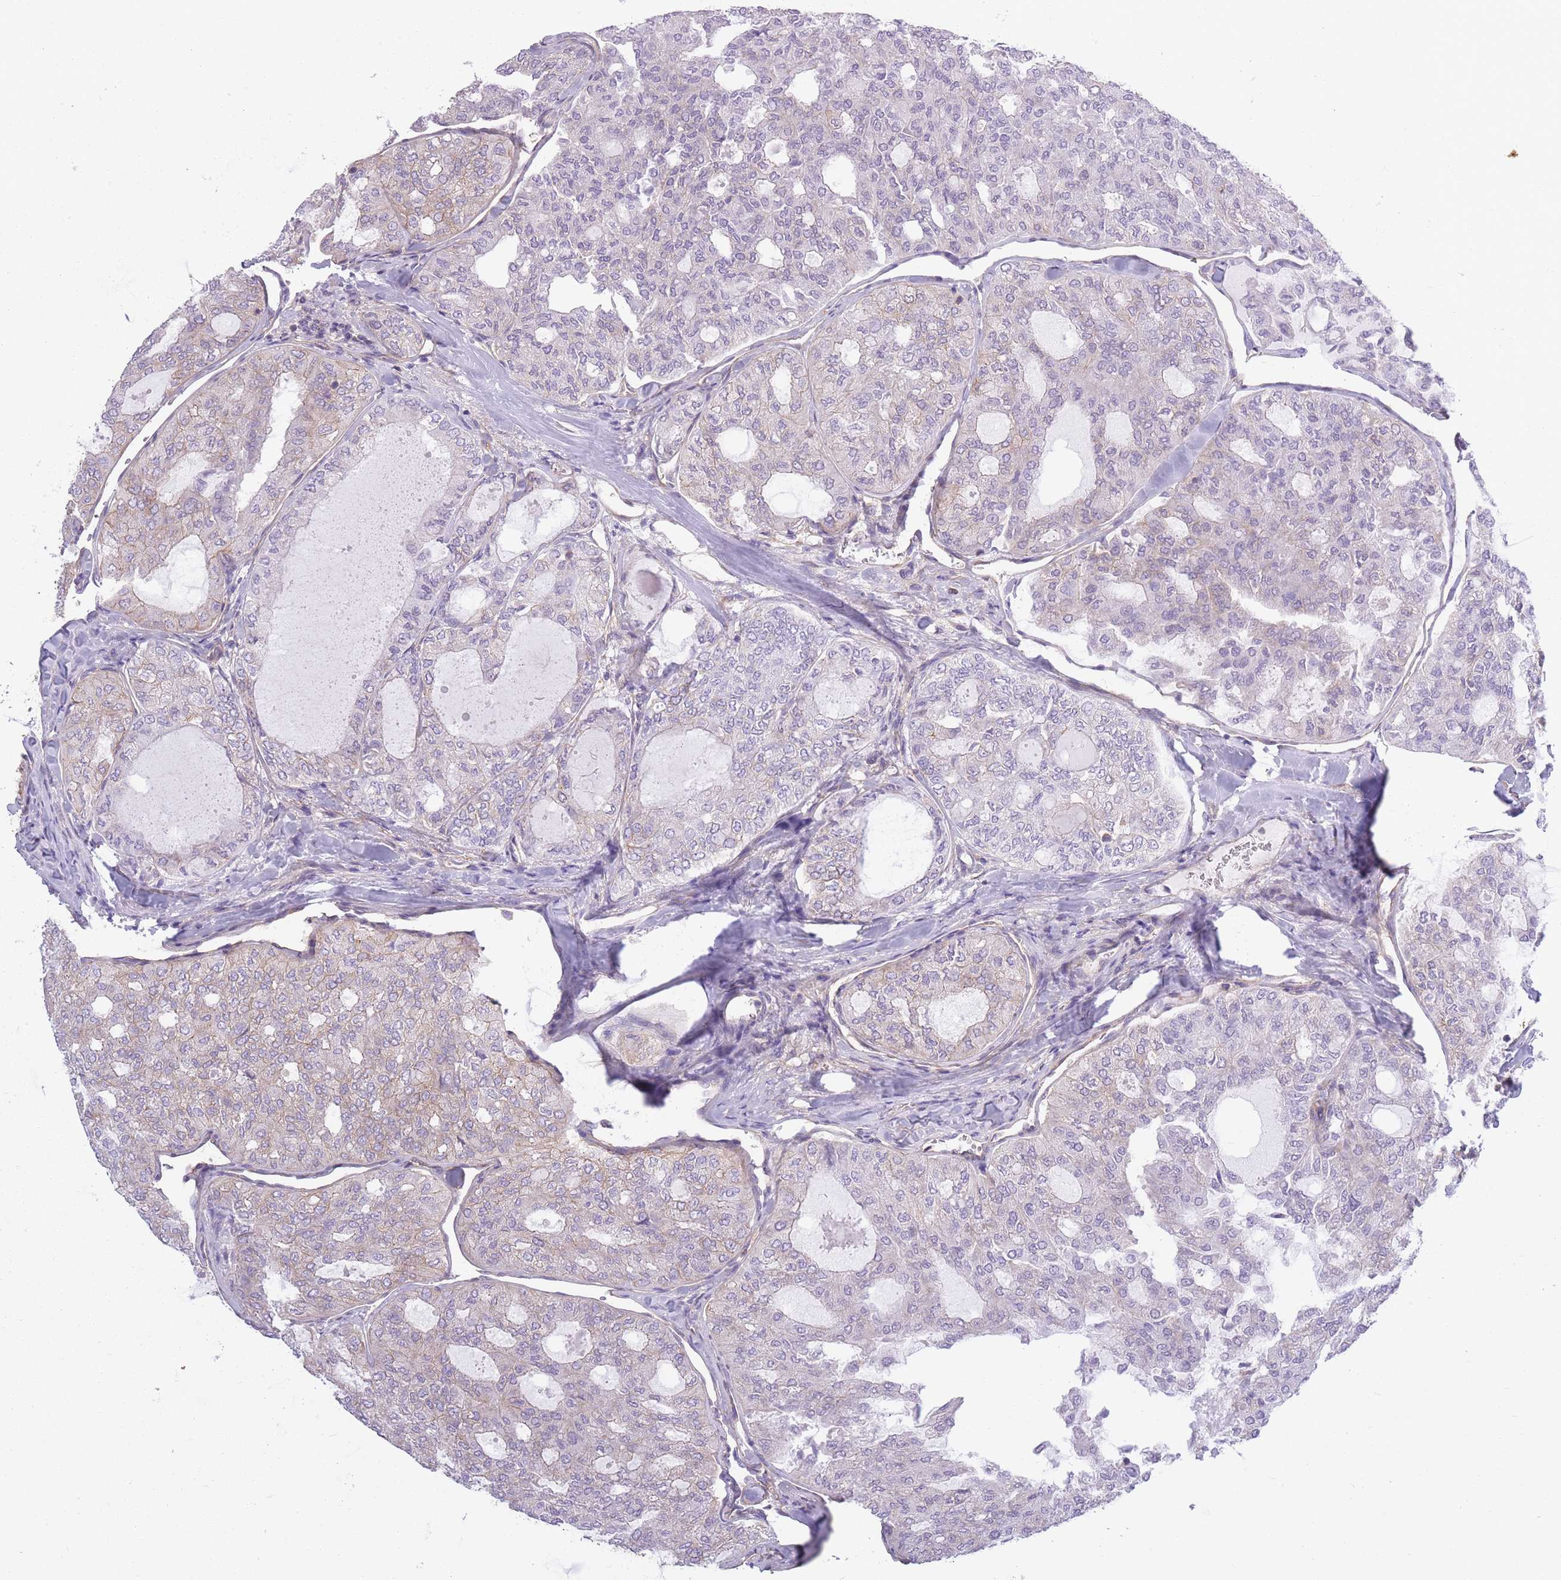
{"staining": {"intensity": "weak", "quantity": "<25%", "location": "cytoplasmic/membranous"}, "tissue": "thyroid cancer", "cell_type": "Tumor cells", "image_type": "cancer", "snomed": [{"axis": "morphology", "description": "Follicular adenoma carcinoma, NOS"}, {"axis": "topography", "description": "Thyroid gland"}], "caption": "Protein analysis of thyroid cancer reveals no significant positivity in tumor cells.", "gene": "ADD1", "patient": {"sex": "male", "age": 75}}